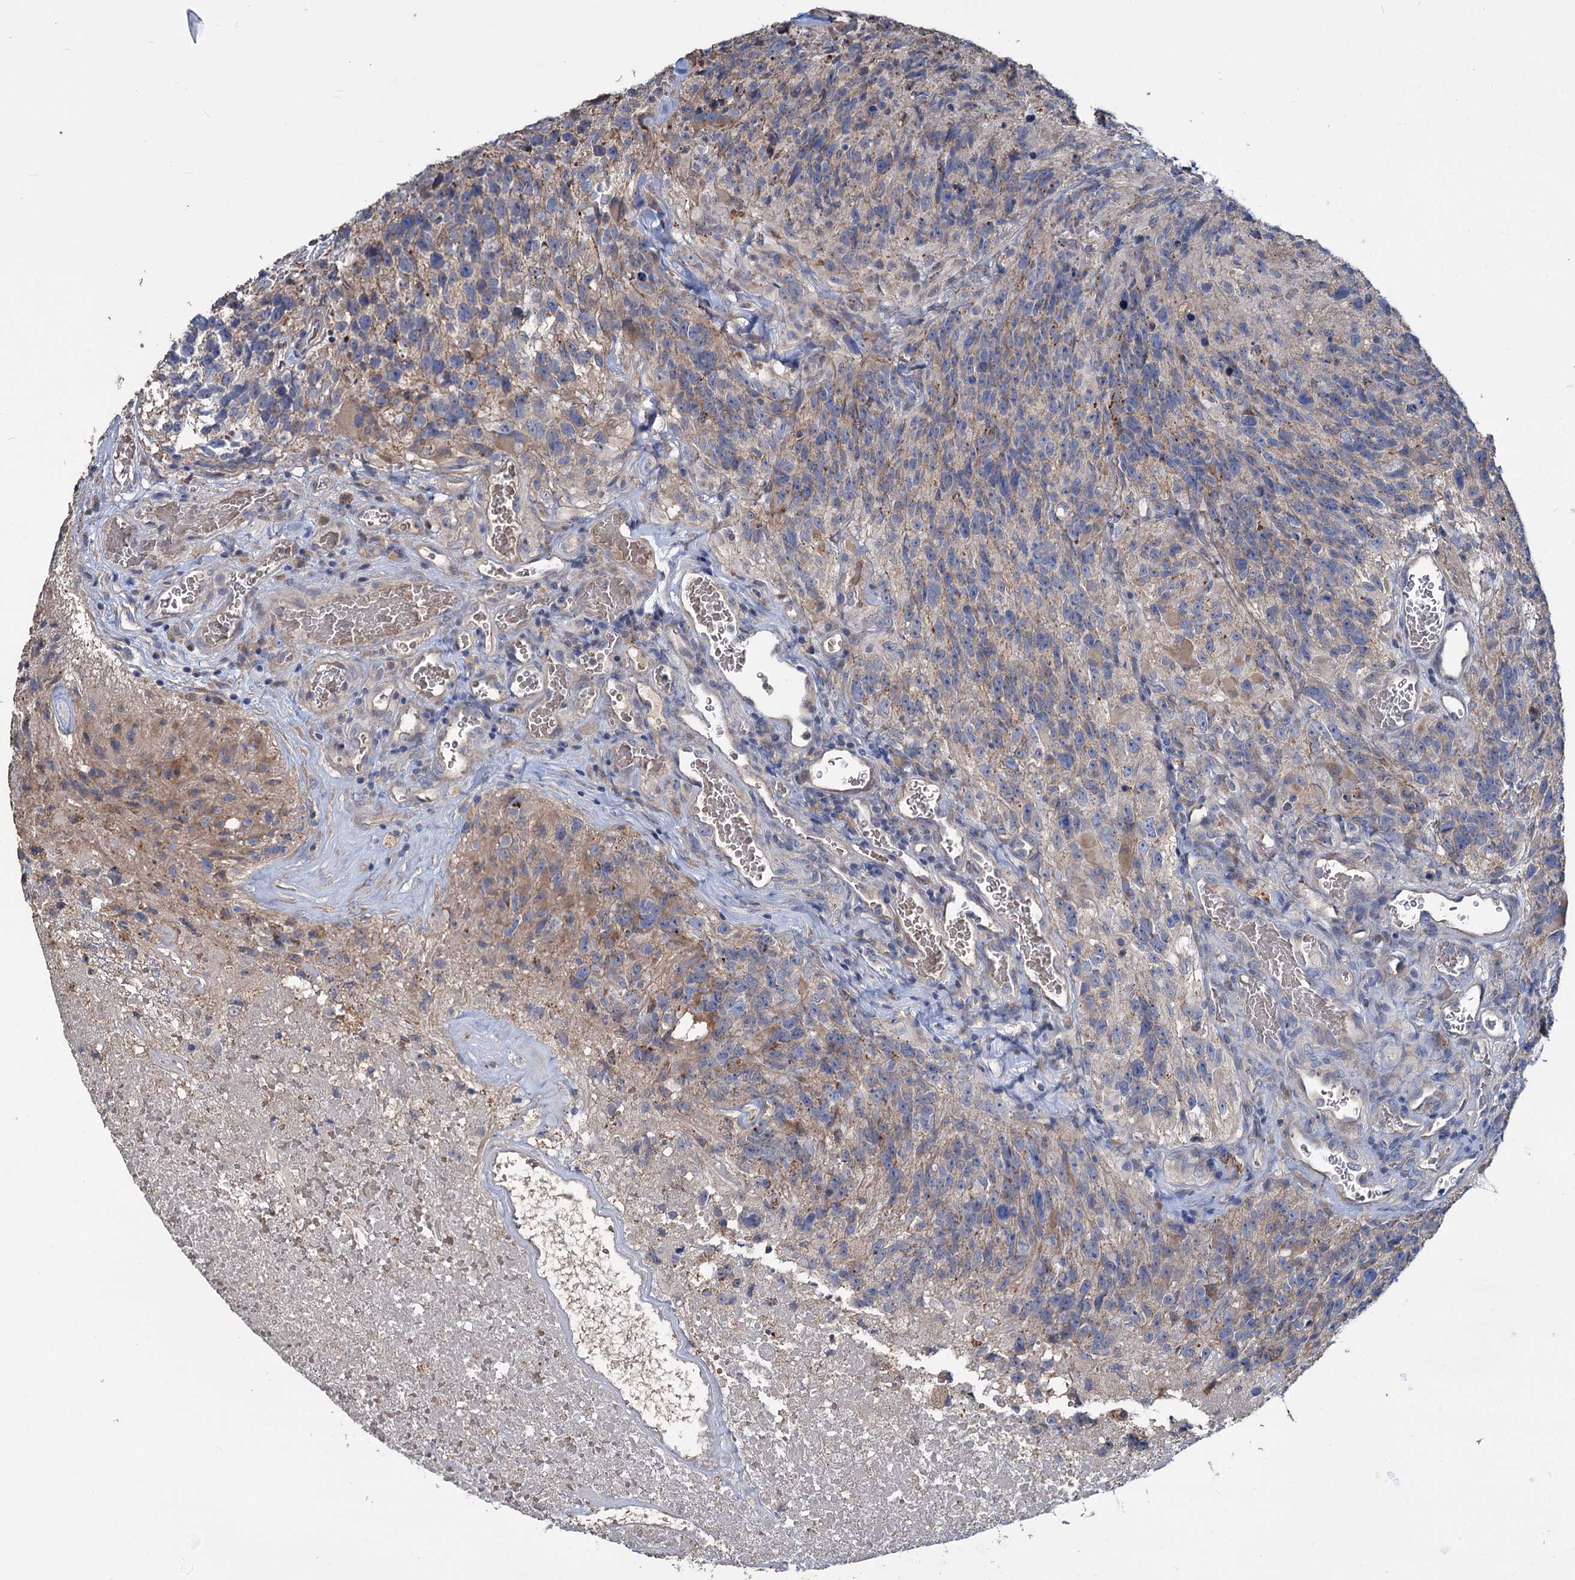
{"staining": {"intensity": "weak", "quantity": "<25%", "location": "cytoplasmic/membranous"}, "tissue": "glioma", "cell_type": "Tumor cells", "image_type": "cancer", "snomed": [{"axis": "morphology", "description": "Glioma, malignant, High grade"}, {"axis": "topography", "description": "Brain"}], "caption": "DAB (3,3'-diaminobenzidine) immunohistochemical staining of human glioma displays no significant expression in tumor cells.", "gene": "URAD", "patient": {"sex": "male", "age": 76}}